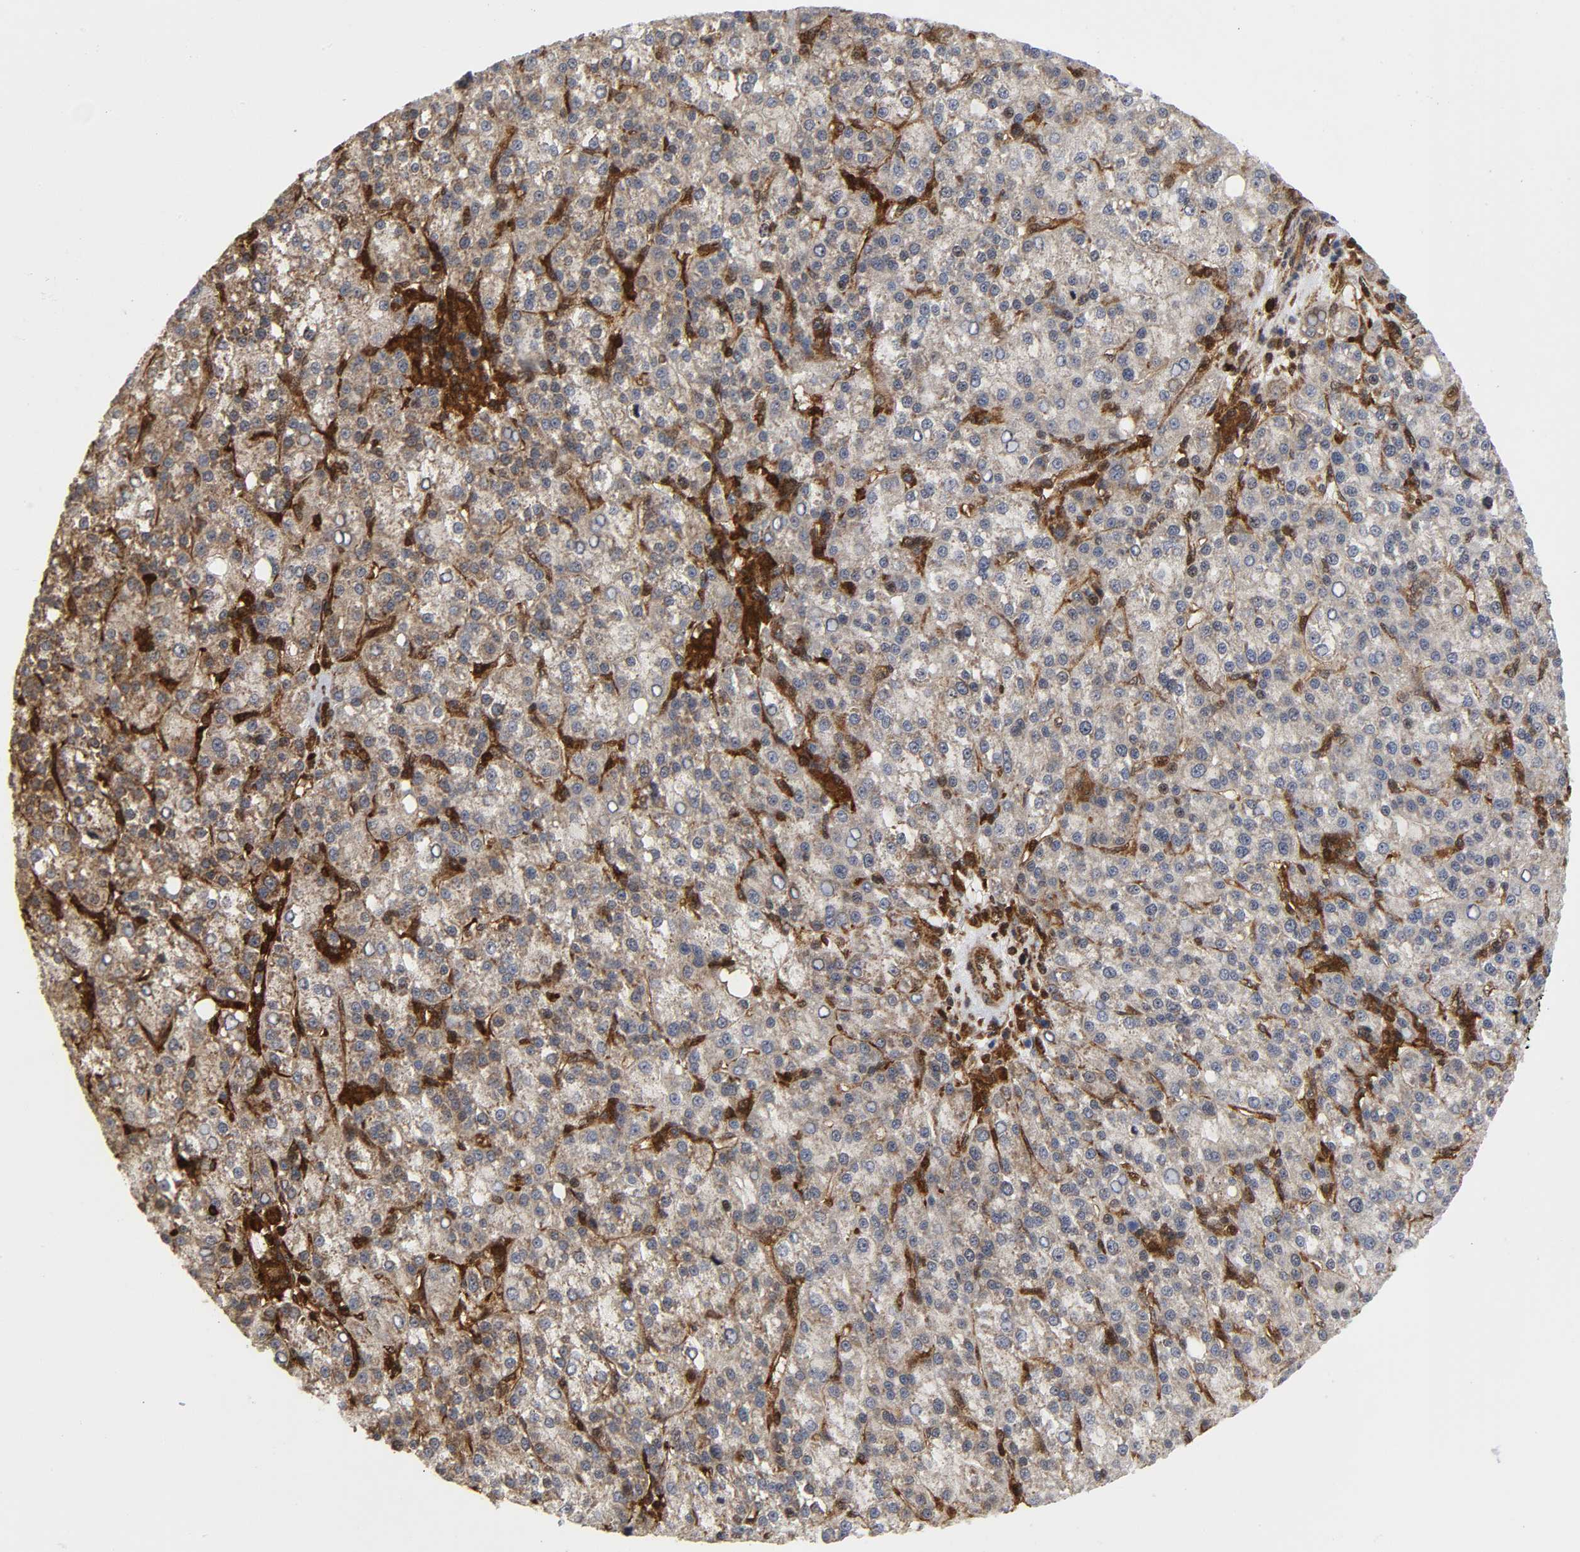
{"staining": {"intensity": "negative", "quantity": "none", "location": "none"}, "tissue": "liver cancer", "cell_type": "Tumor cells", "image_type": "cancer", "snomed": [{"axis": "morphology", "description": "Carcinoma, Hepatocellular, NOS"}, {"axis": "topography", "description": "Liver"}], "caption": "Liver cancer (hepatocellular carcinoma) stained for a protein using IHC displays no staining tumor cells.", "gene": "MAPK1", "patient": {"sex": "female", "age": 58}}